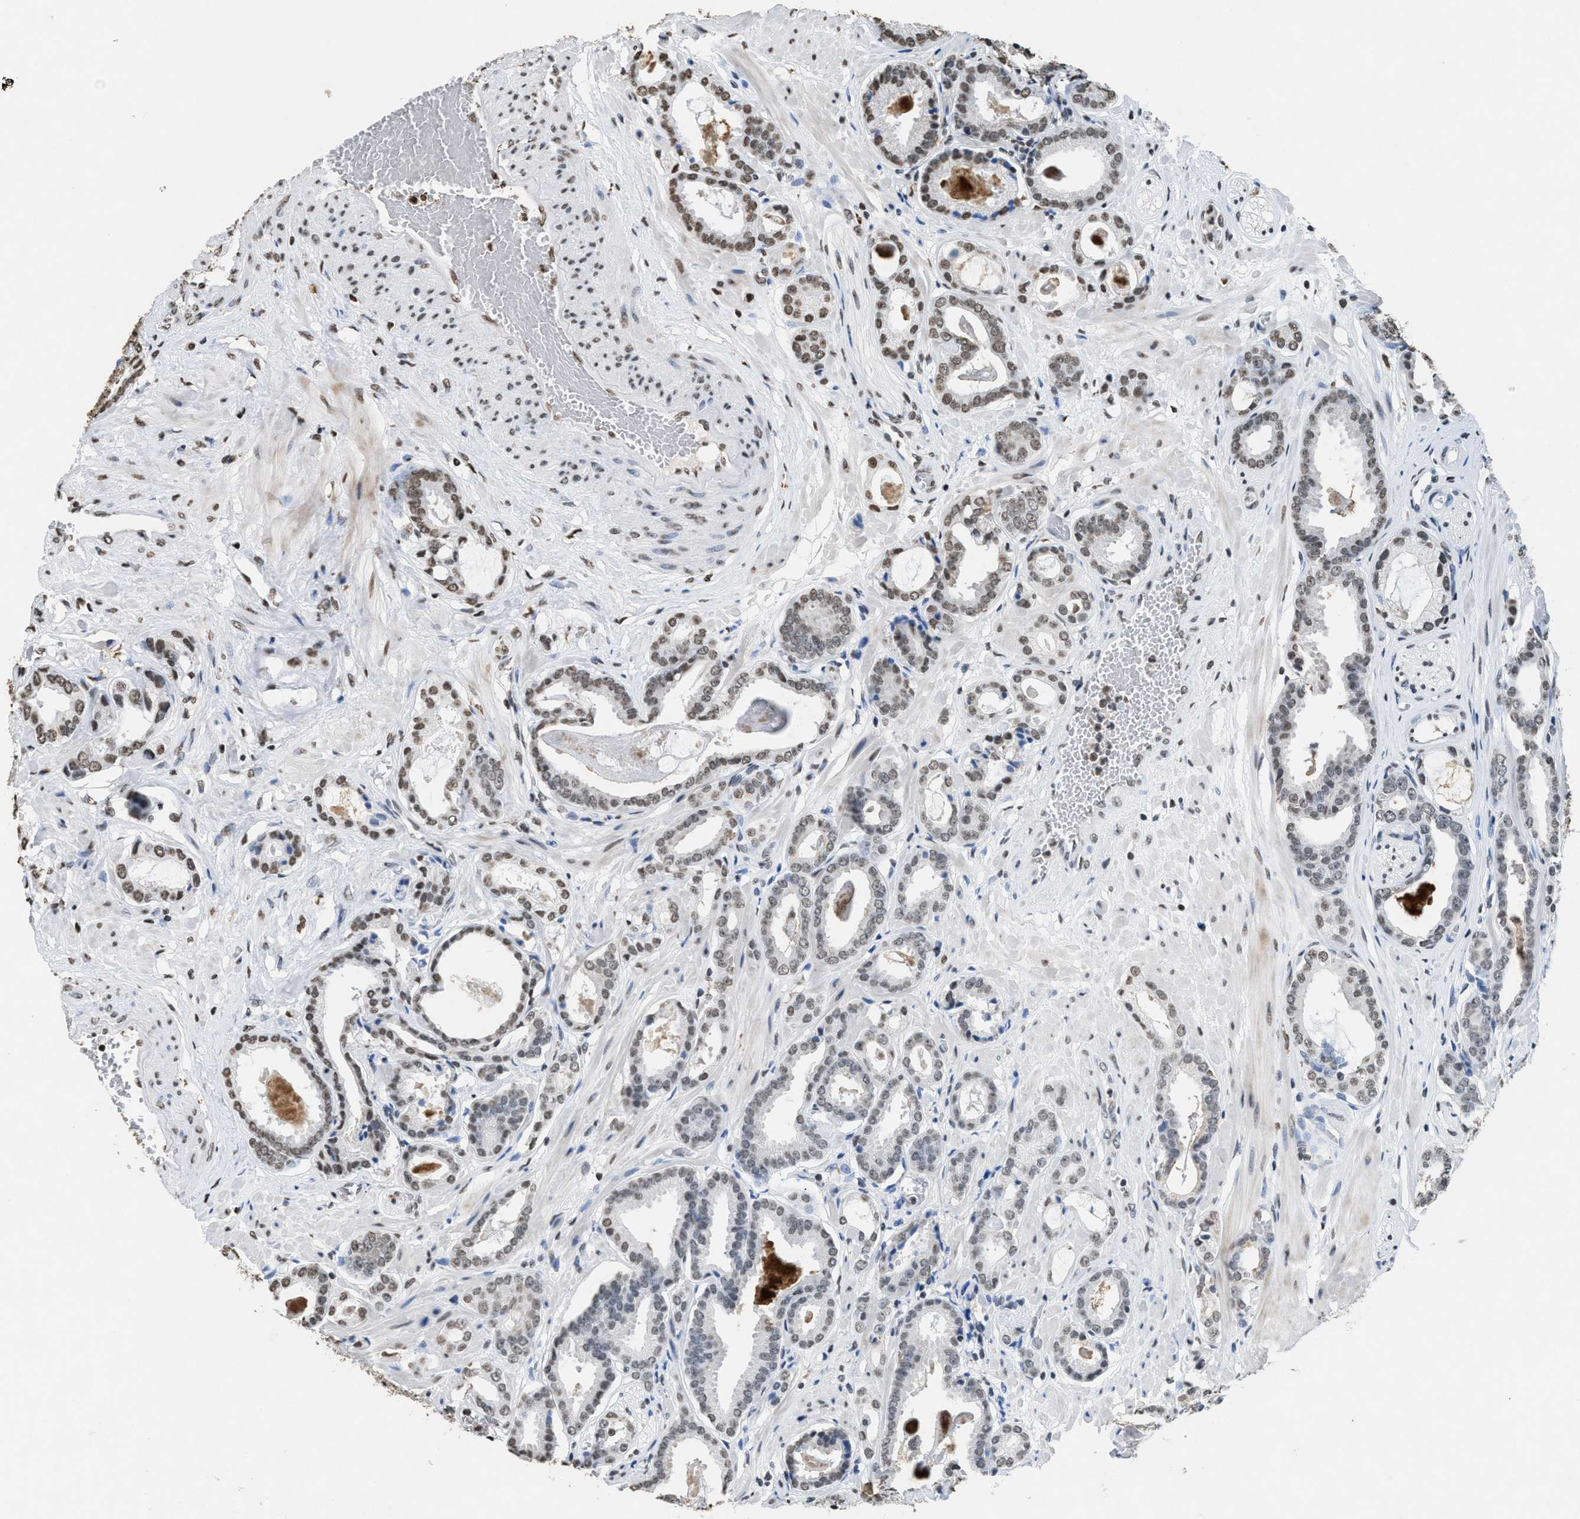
{"staining": {"intensity": "weak", "quantity": "25%-75%", "location": "nuclear"}, "tissue": "prostate cancer", "cell_type": "Tumor cells", "image_type": "cancer", "snomed": [{"axis": "morphology", "description": "Adenocarcinoma, Low grade"}, {"axis": "topography", "description": "Prostate"}], "caption": "Protein staining of prostate cancer (adenocarcinoma (low-grade)) tissue shows weak nuclear positivity in about 25%-75% of tumor cells. The staining is performed using DAB (3,3'-diaminobenzidine) brown chromogen to label protein expression. The nuclei are counter-stained blue using hematoxylin.", "gene": "NUP88", "patient": {"sex": "male", "age": 53}}